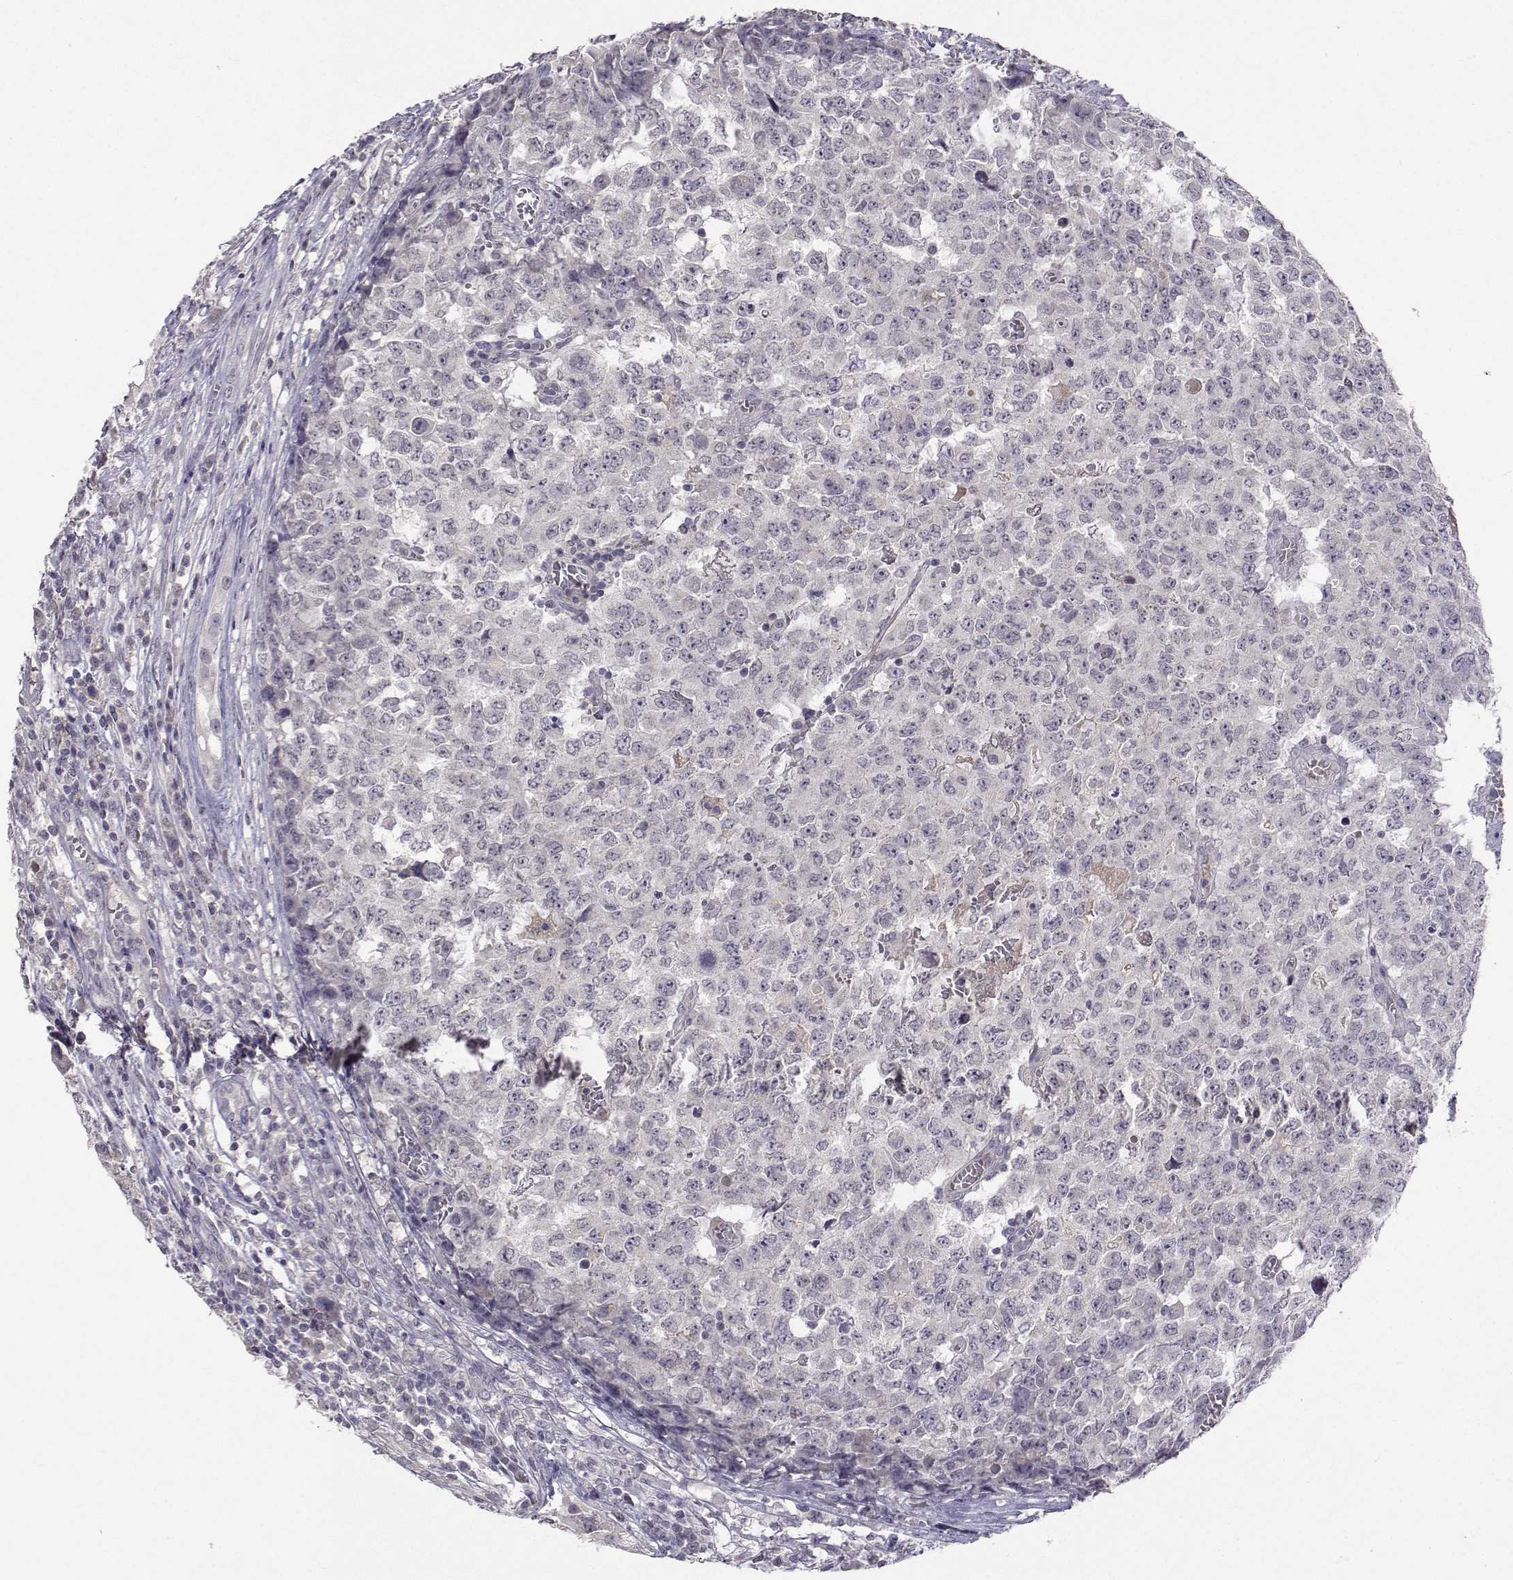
{"staining": {"intensity": "negative", "quantity": "none", "location": "none"}, "tissue": "testis cancer", "cell_type": "Tumor cells", "image_type": "cancer", "snomed": [{"axis": "morphology", "description": "Carcinoma, Embryonal, NOS"}, {"axis": "topography", "description": "Testis"}], "caption": "Immunohistochemistry (IHC) of testis embryonal carcinoma demonstrates no staining in tumor cells. The staining is performed using DAB (3,3'-diaminobenzidine) brown chromogen with nuclei counter-stained in using hematoxylin.", "gene": "SLC6A3", "patient": {"sex": "male", "age": 23}}